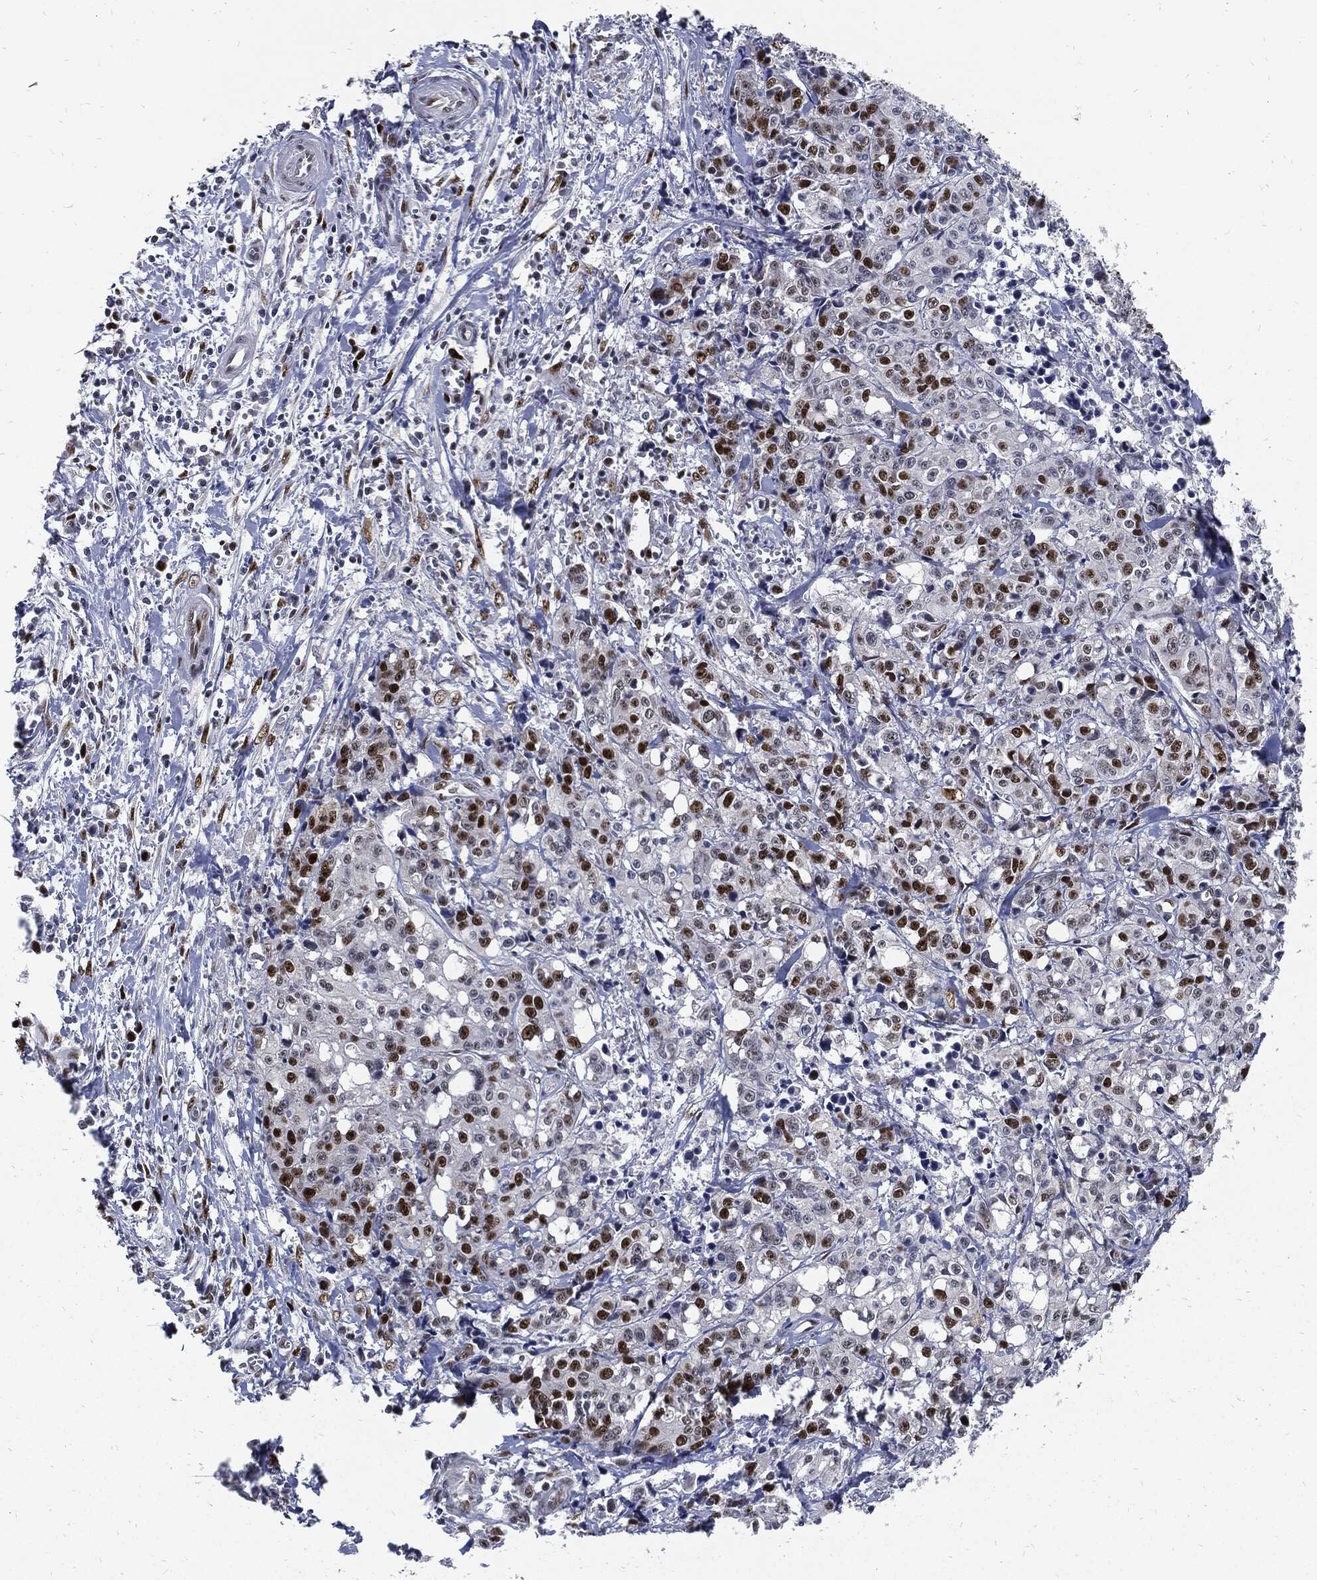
{"staining": {"intensity": "strong", "quantity": "<25%", "location": "nuclear"}, "tissue": "pancreatic cancer", "cell_type": "Tumor cells", "image_type": "cancer", "snomed": [{"axis": "morphology", "description": "Adenocarcinoma, NOS"}, {"axis": "topography", "description": "Pancreas"}], "caption": "The immunohistochemical stain labels strong nuclear staining in tumor cells of pancreatic cancer tissue.", "gene": "NBN", "patient": {"sex": "male", "age": 64}}